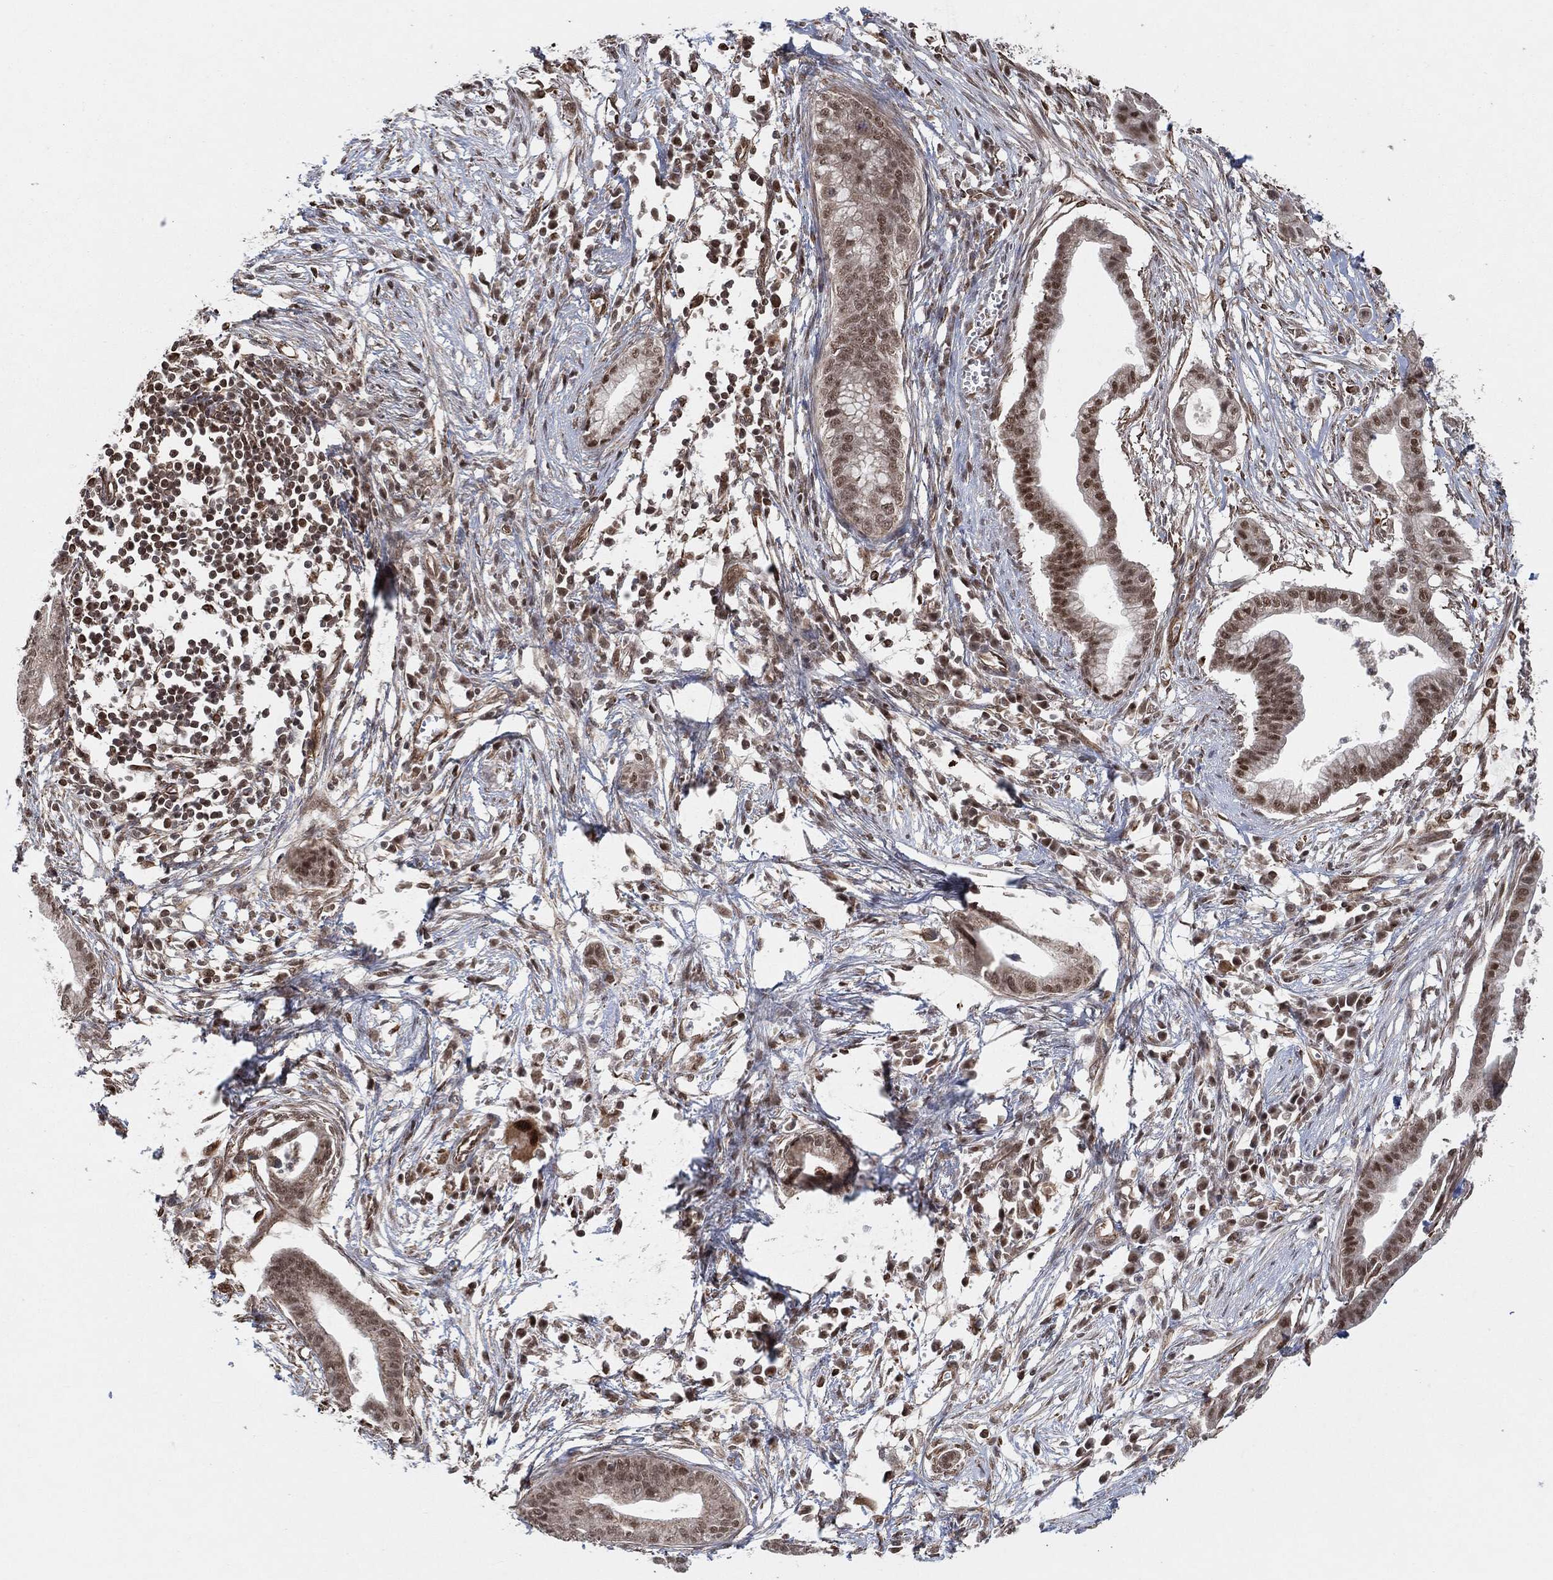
{"staining": {"intensity": "moderate", "quantity": "25%-75%", "location": "nuclear"}, "tissue": "pancreatic cancer", "cell_type": "Tumor cells", "image_type": "cancer", "snomed": [{"axis": "morphology", "description": "Normal tissue, NOS"}, {"axis": "morphology", "description": "Adenocarcinoma, NOS"}, {"axis": "topography", "description": "Pancreas"}], "caption": "Pancreatic adenocarcinoma tissue demonstrates moderate nuclear positivity in approximately 25%-75% of tumor cells (DAB (3,3'-diaminobenzidine) IHC with brightfield microscopy, high magnification).", "gene": "TP53RK", "patient": {"sex": "female", "age": 58}}